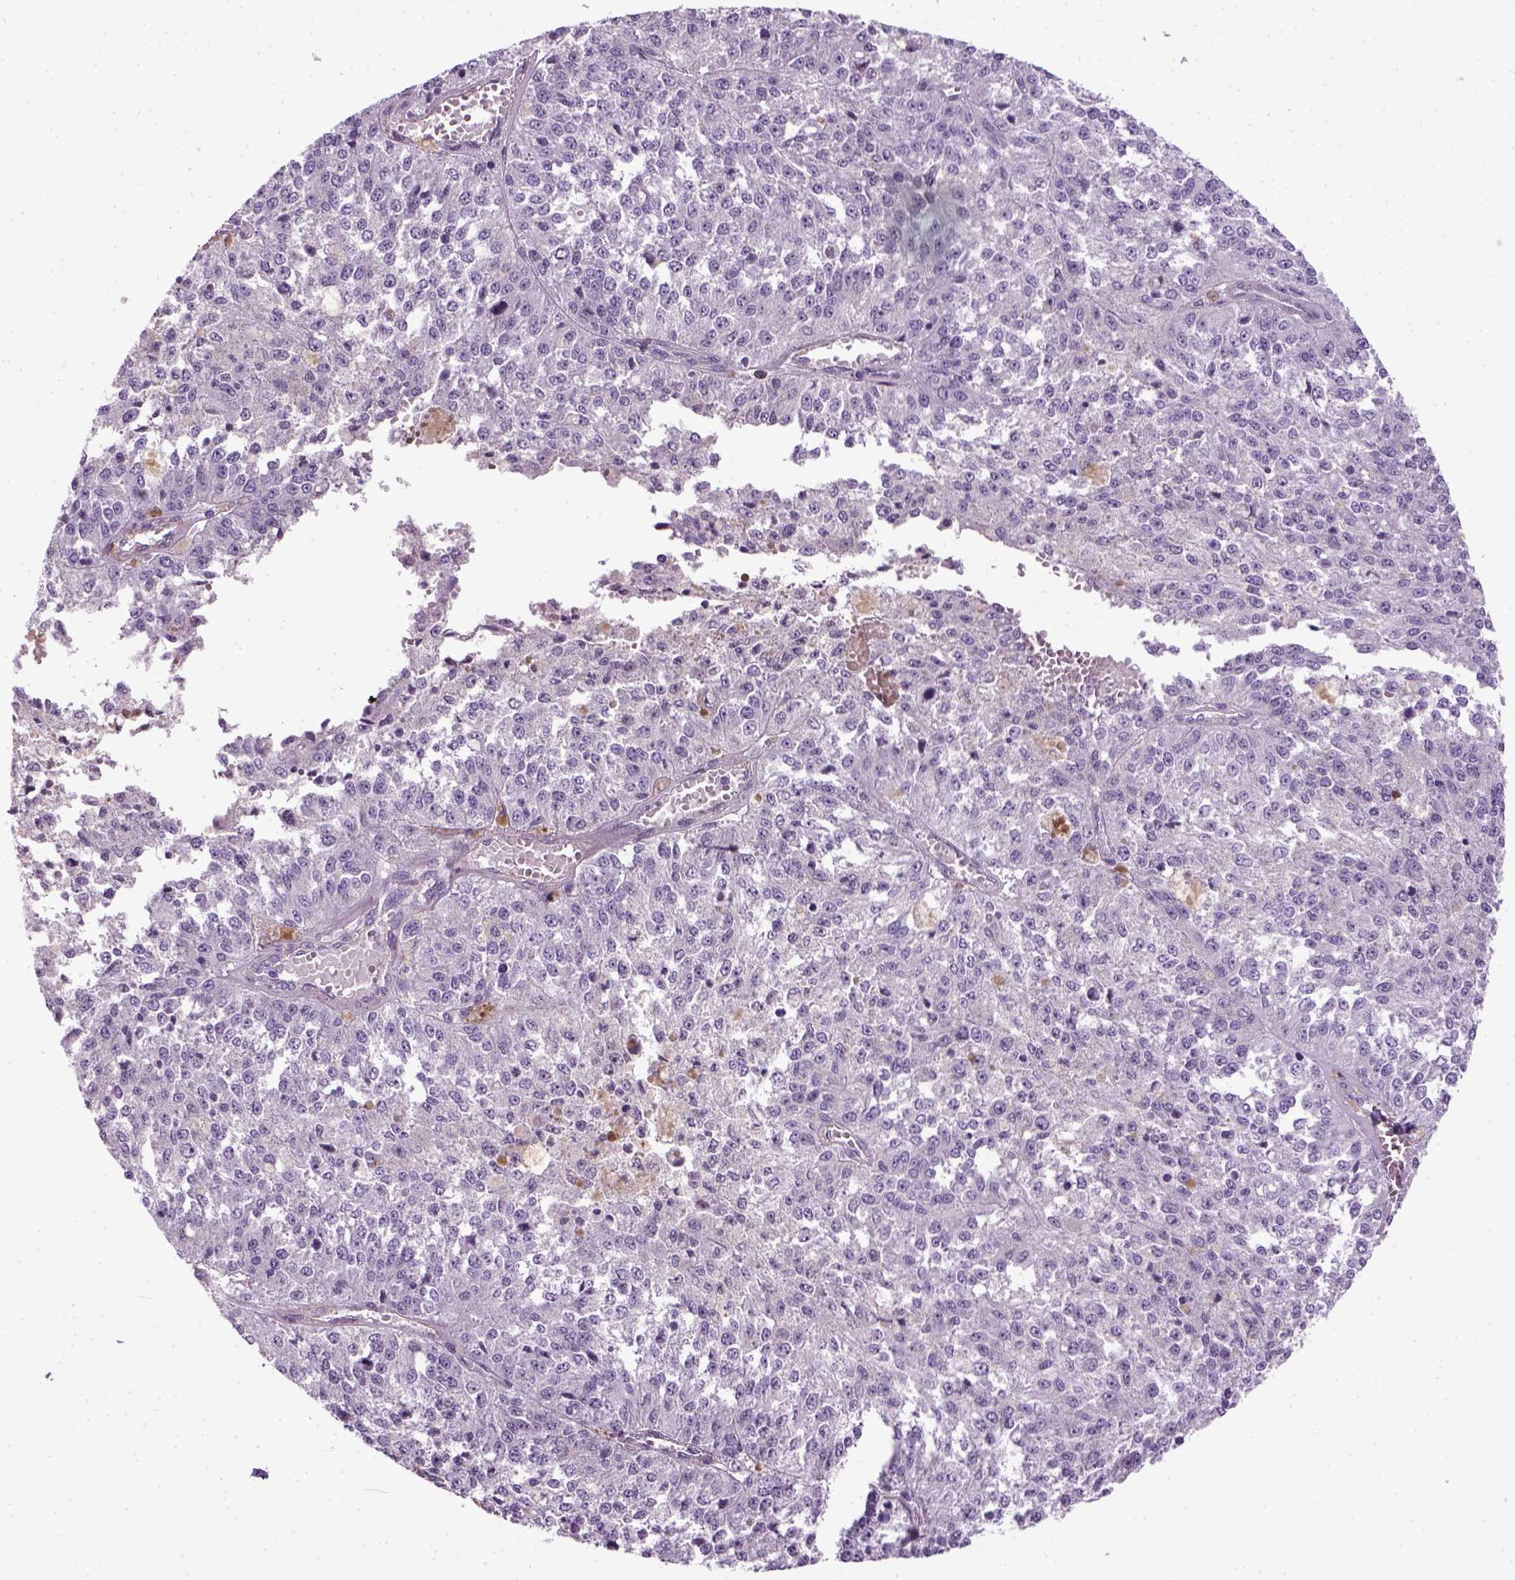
{"staining": {"intensity": "negative", "quantity": "none", "location": "none"}, "tissue": "melanoma", "cell_type": "Tumor cells", "image_type": "cancer", "snomed": [{"axis": "morphology", "description": "Malignant melanoma, Metastatic site"}, {"axis": "topography", "description": "Lymph node"}], "caption": "Tumor cells are negative for brown protein staining in malignant melanoma (metastatic site).", "gene": "FAM161A", "patient": {"sex": "female", "age": 64}}